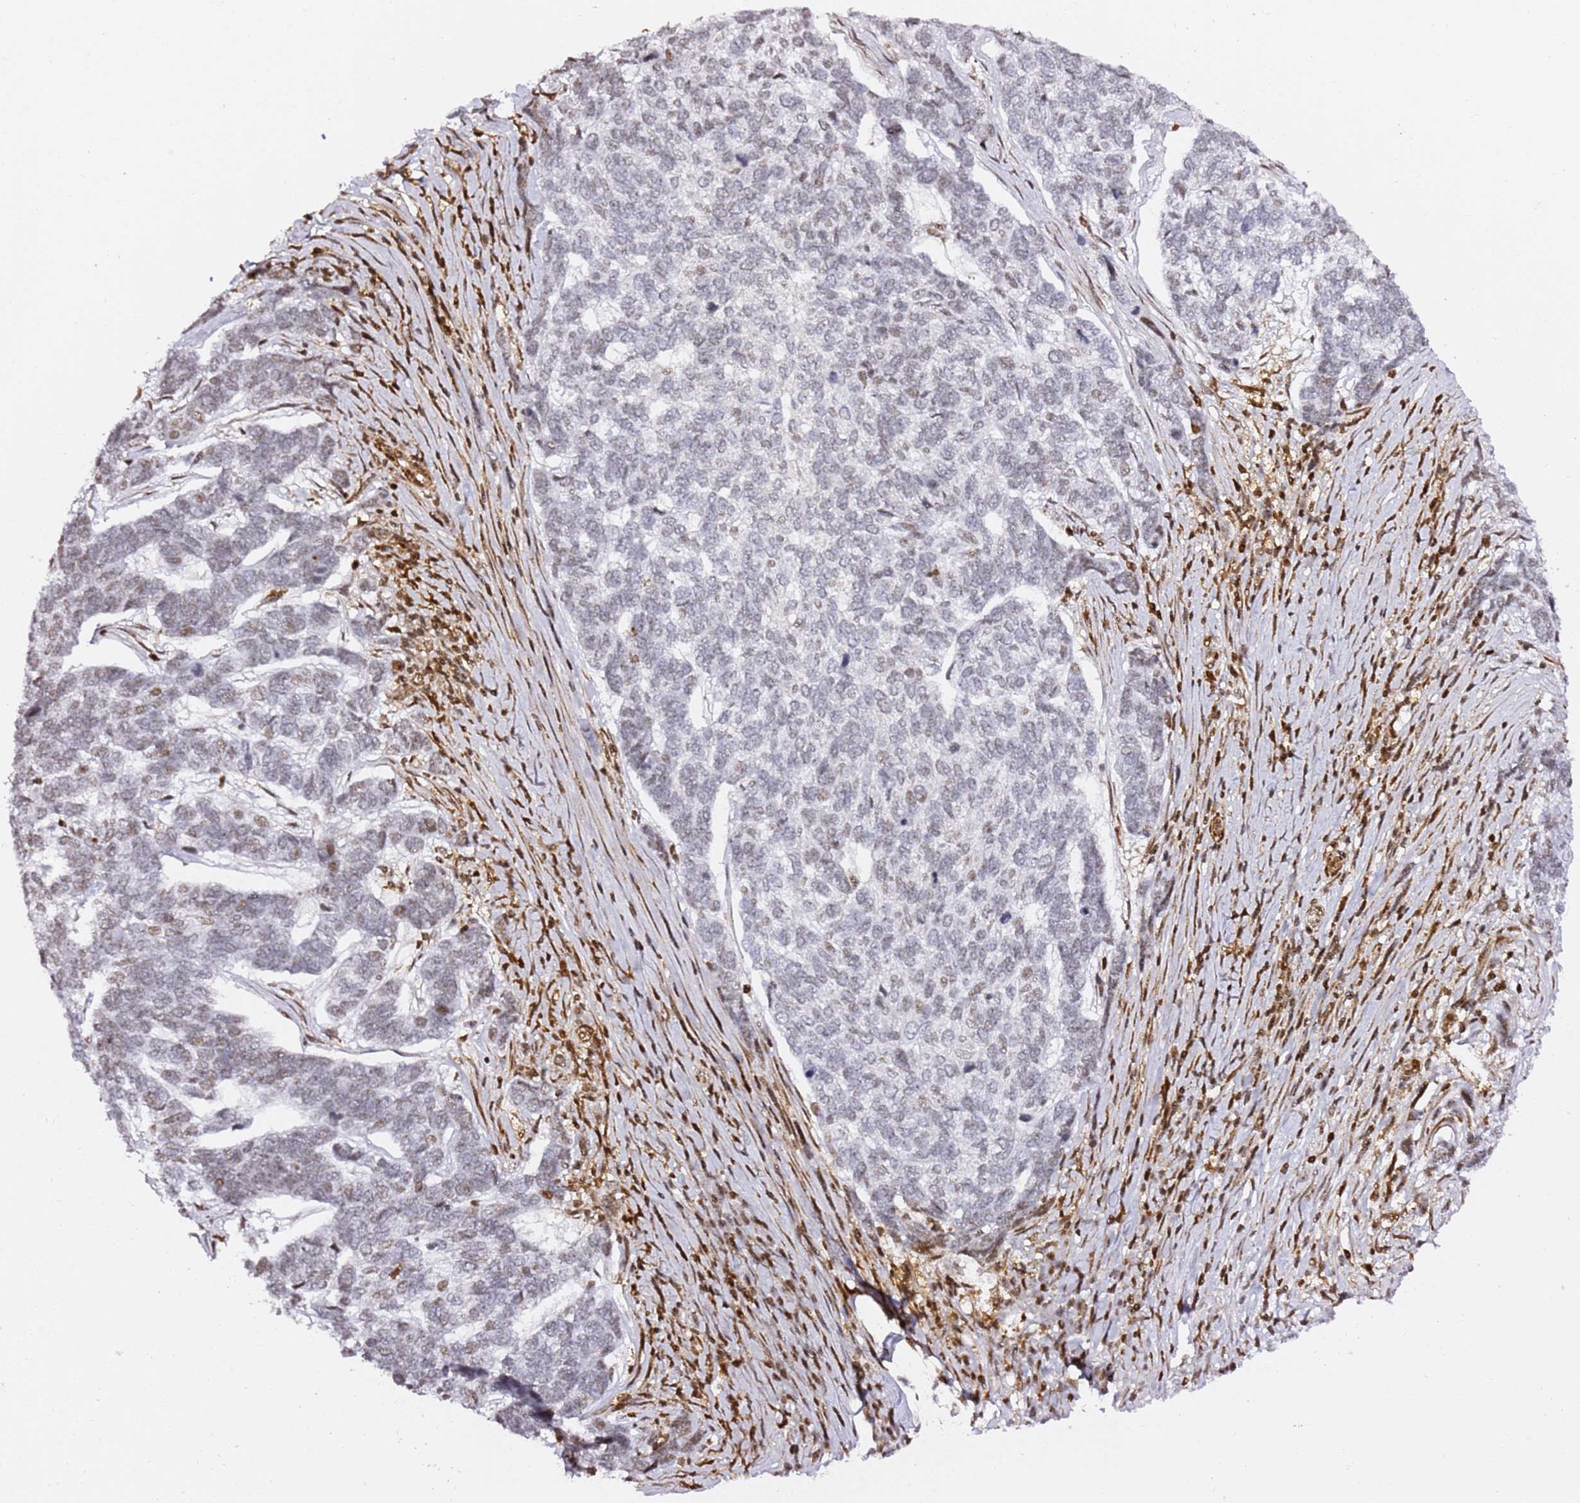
{"staining": {"intensity": "weak", "quantity": "<25%", "location": "nuclear"}, "tissue": "skin cancer", "cell_type": "Tumor cells", "image_type": "cancer", "snomed": [{"axis": "morphology", "description": "Basal cell carcinoma"}, {"axis": "topography", "description": "Skin"}], "caption": "This is an immunohistochemistry (IHC) histopathology image of skin cancer. There is no expression in tumor cells.", "gene": "GBP2", "patient": {"sex": "female", "age": 65}}